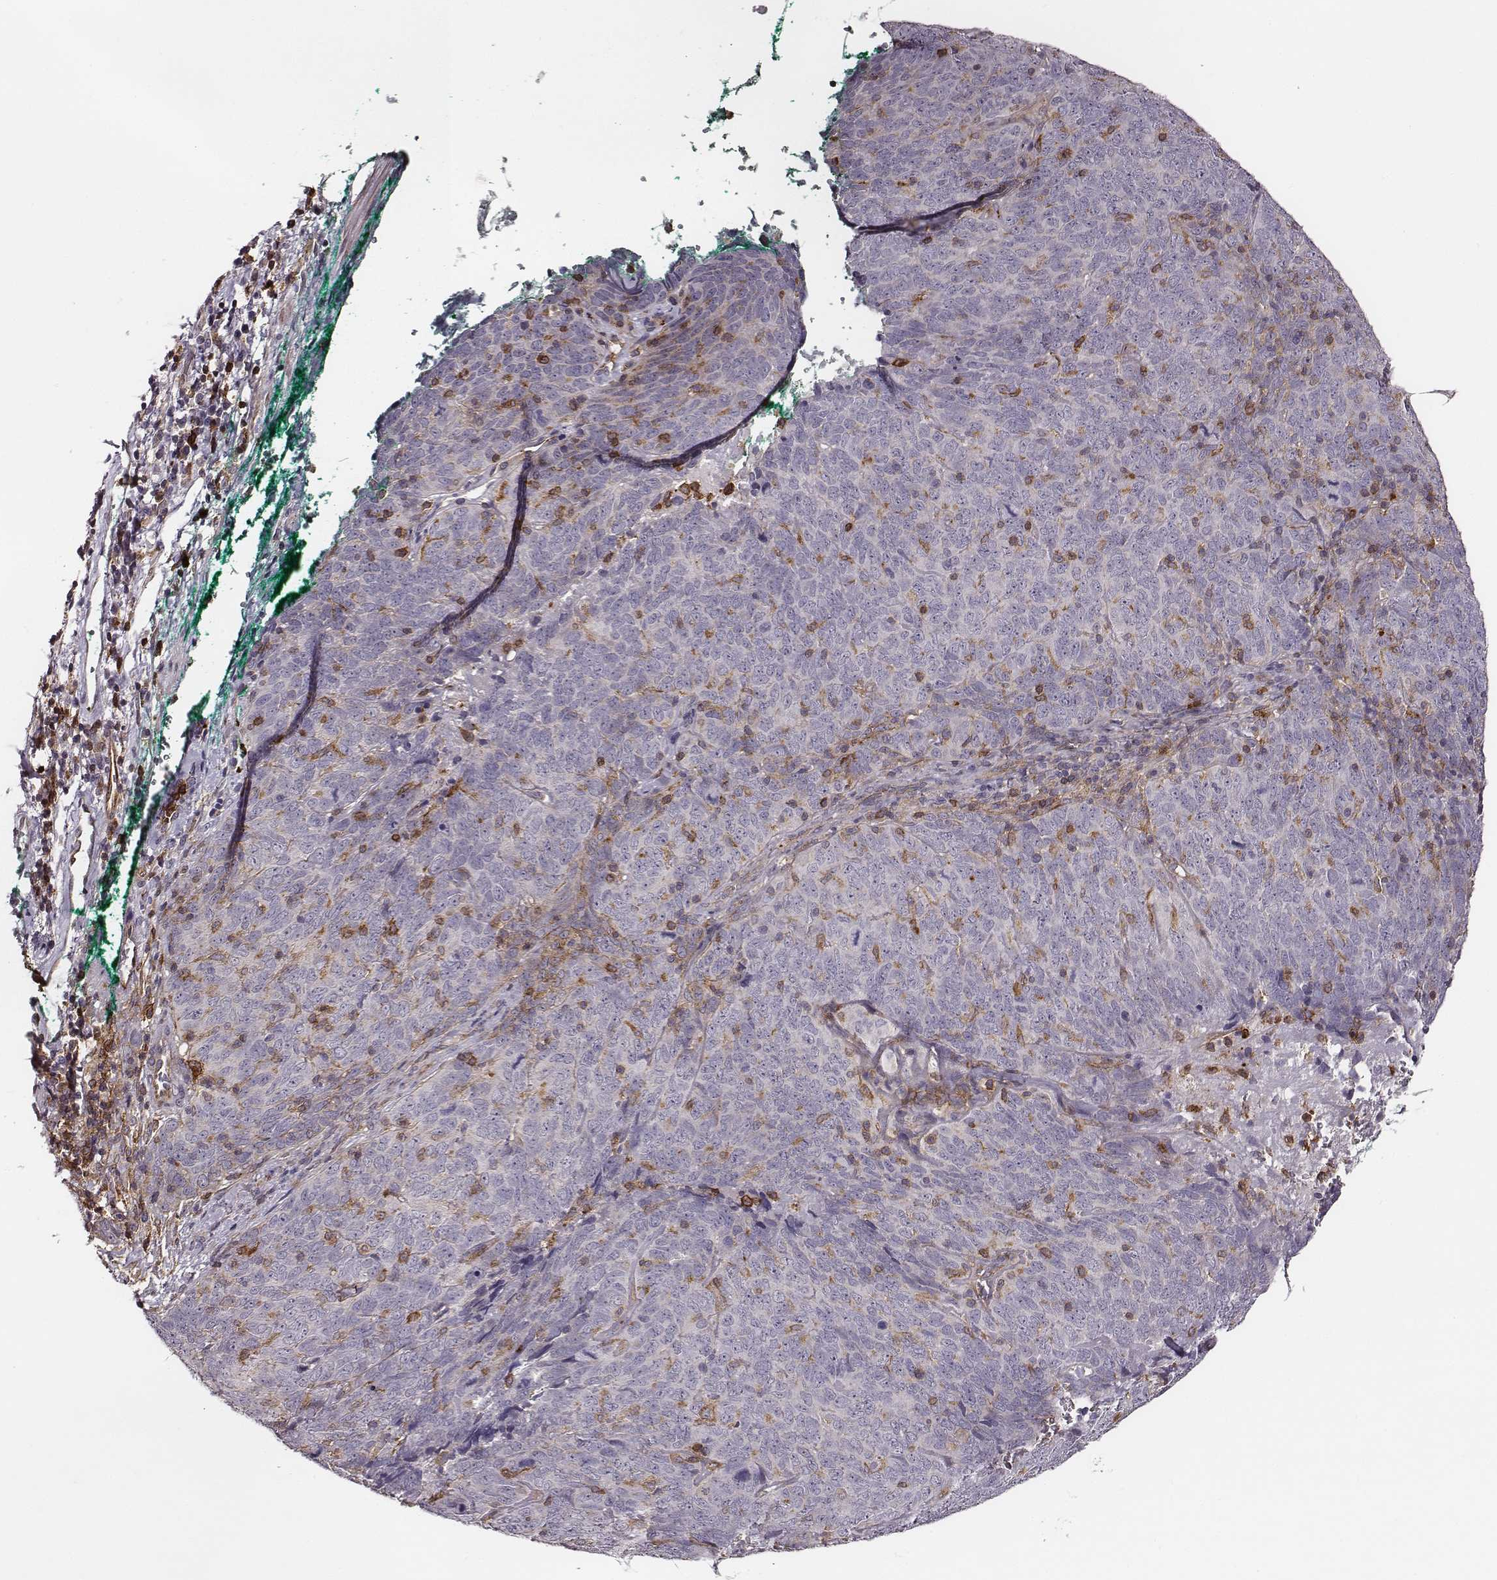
{"staining": {"intensity": "negative", "quantity": "none", "location": "none"}, "tissue": "skin cancer", "cell_type": "Tumor cells", "image_type": "cancer", "snomed": [{"axis": "morphology", "description": "Squamous cell carcinoma, NOS"}, {"axis": "topography", "description": "Skin"}, {"axis": "topography", "description": "Anal"}], "caption": "Skin cancer (squamous cell carcinoma) was stained to show a protein in brown. There is no significant positivity in tumor cells.", "gene": "ZYX", "patient": {"sex": "female", "age": 51}}